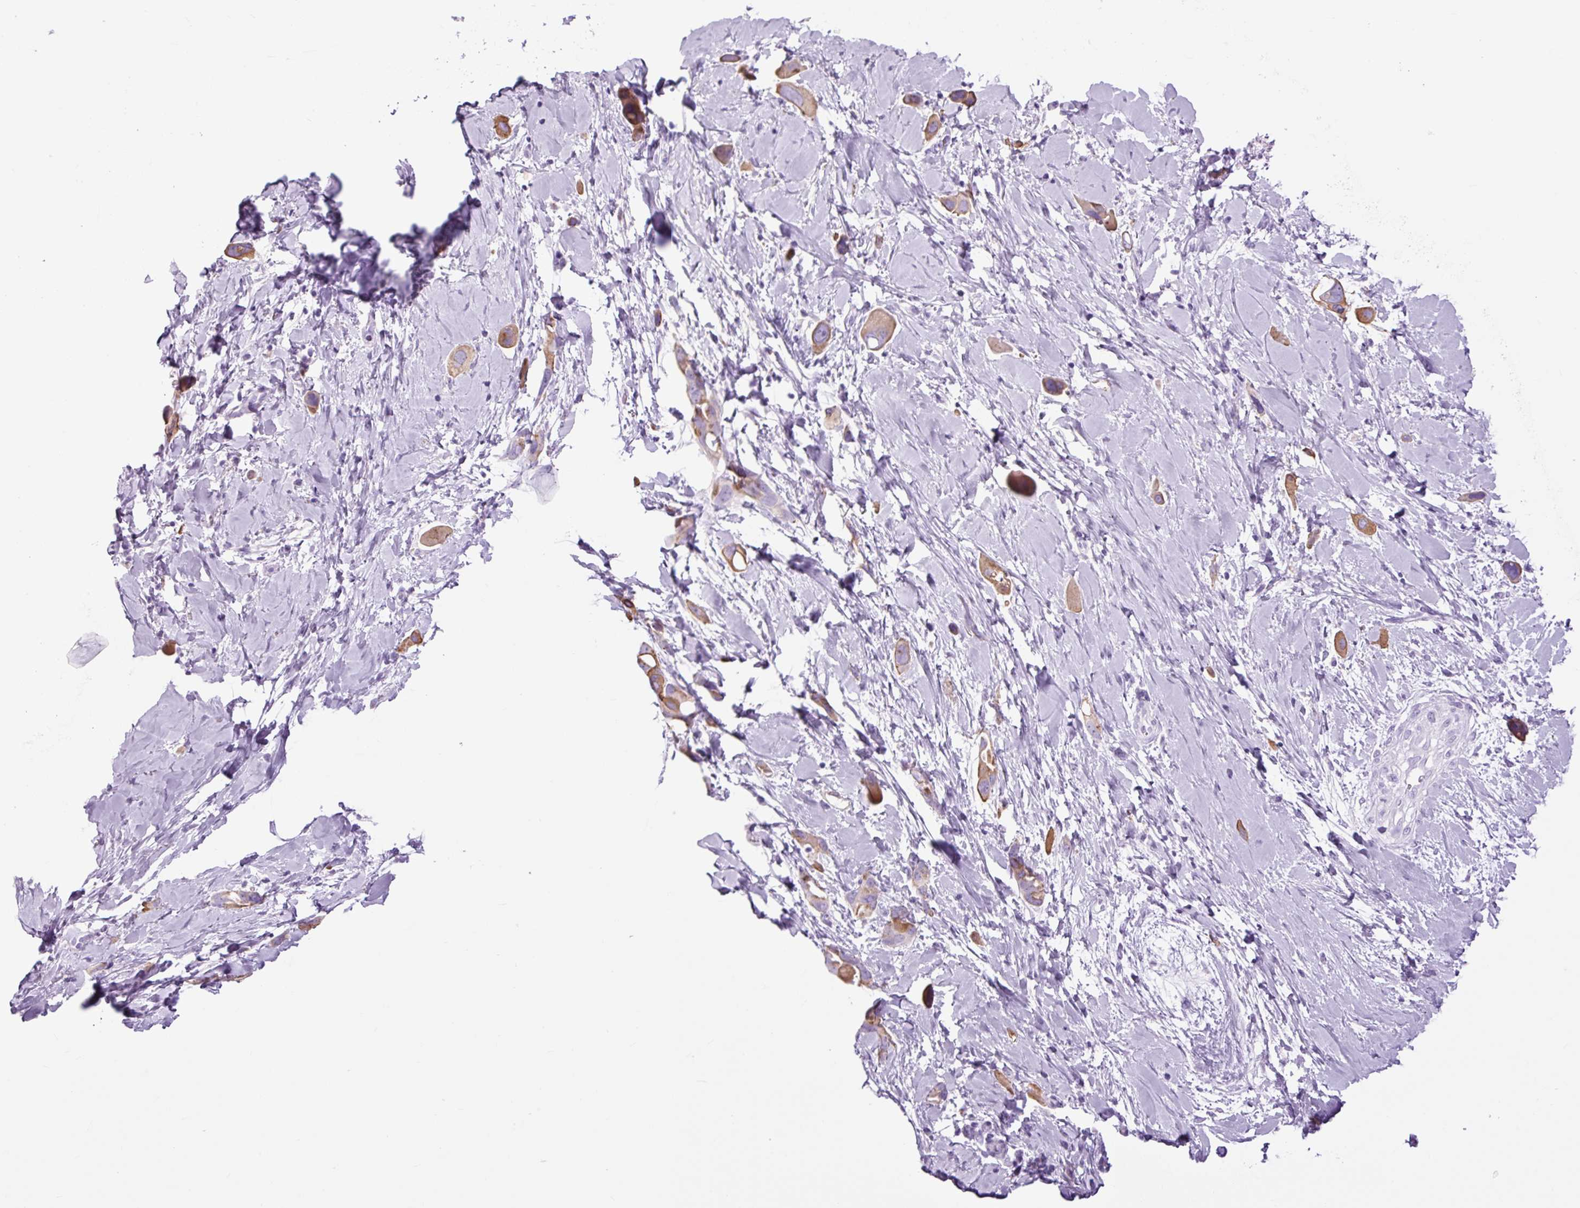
{"staining": {"intensity": "moderate", "quantity": ">75%", "location": "cytoplasmic/membranous"}, "tissue": "lung cancer", "cell_type": "Tumor cells", "image_type": "cancer", "snomed": [{"axis": "morphology", "description": "Adenocarcinoma, NOS"}, {"axis": "topography", "description": "Lung"}], "caption": "Adenocarcinoma (lung) stained with a protein marker shows moderate staining in tumor cells.", "gene": "TFF2", "patient": {"sex": "male", "age": 76}}